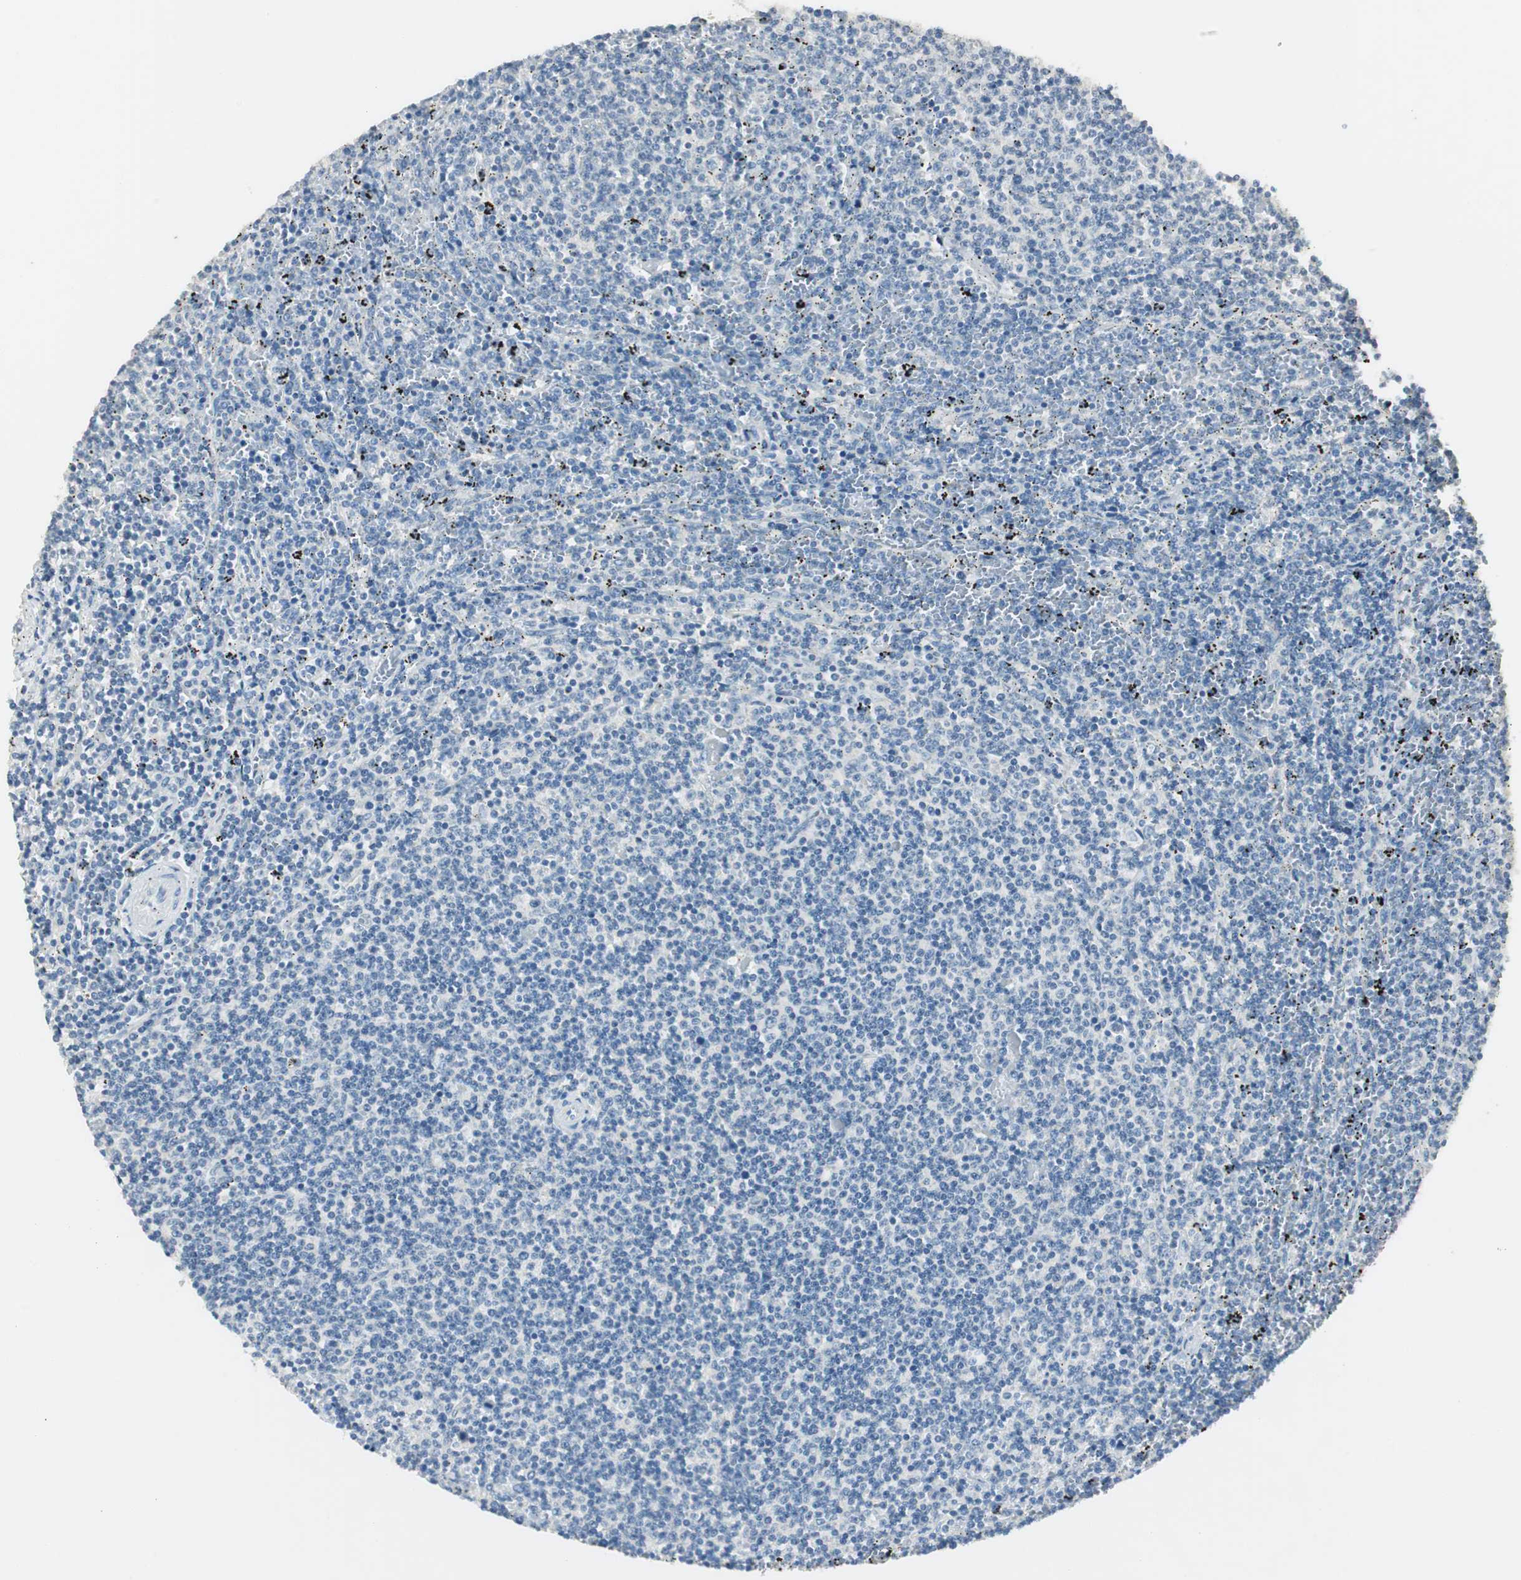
{"staining": {"intensity": "negative", "quantity": "none", "location": "none"}, "tissue": "lymphoma", "cell_type": "Tumor cells", "image_type": "cancer", "snomed": [{"axis": "morphology", "description": "Malignant lymphoma, non-Hodgkin's type, Low grade"}, {"axis": "topography", "description": "Spleen"}], "caption": "Human lymphoma stained for a protein using IHC exhibits no positivity in tumor cells.", "gene": "LRP2", "patient": {"sex": "female", "age": 50}}